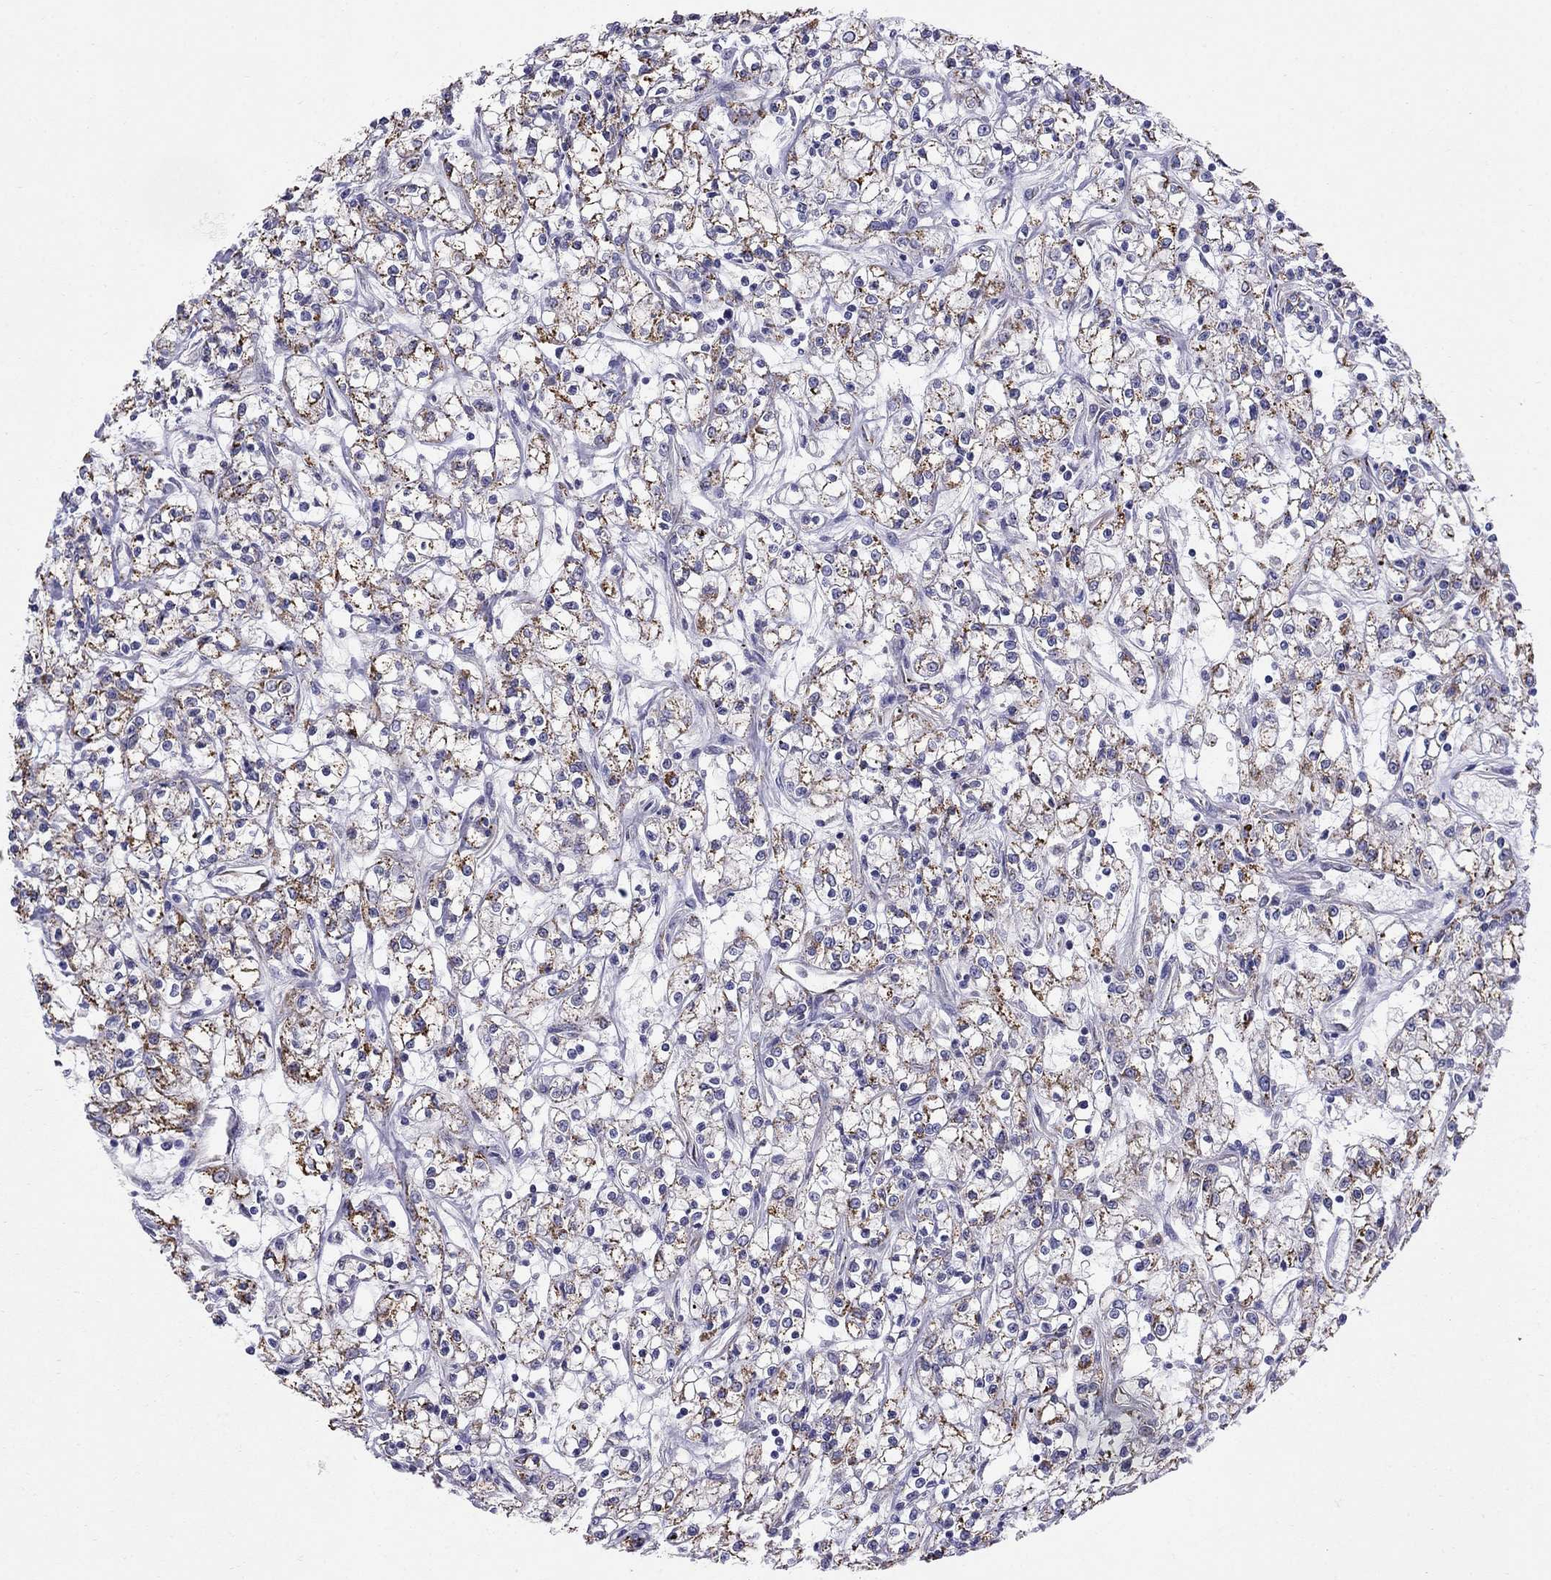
{"staining": {"intensity": "moderate", "quantity": "<25%", "location": "cytoplasmic/membranous"}, "tissue": "renal cancer", "cell_type": "Tumor cells", "image_type": "cancer", "snomed": [{"axis": "morphology", "description": "Adenocarcinoma, NOS"}, {"axis": "topography", "description": "Kidney"}], "caption": "Immunohistochemistry photomicrograph of neoplastic tissue: renal cancer (adenocarcinoma) stained using immunohistochemistry exhibits low levels of moderate protein expression localized specifically in the cytoplasmic/membranous of tumor cells, appearing as a cytoplasmic/membranous brown color.", "gene": "MYO3B", "patient": {"sex": "female", "age": 59}}